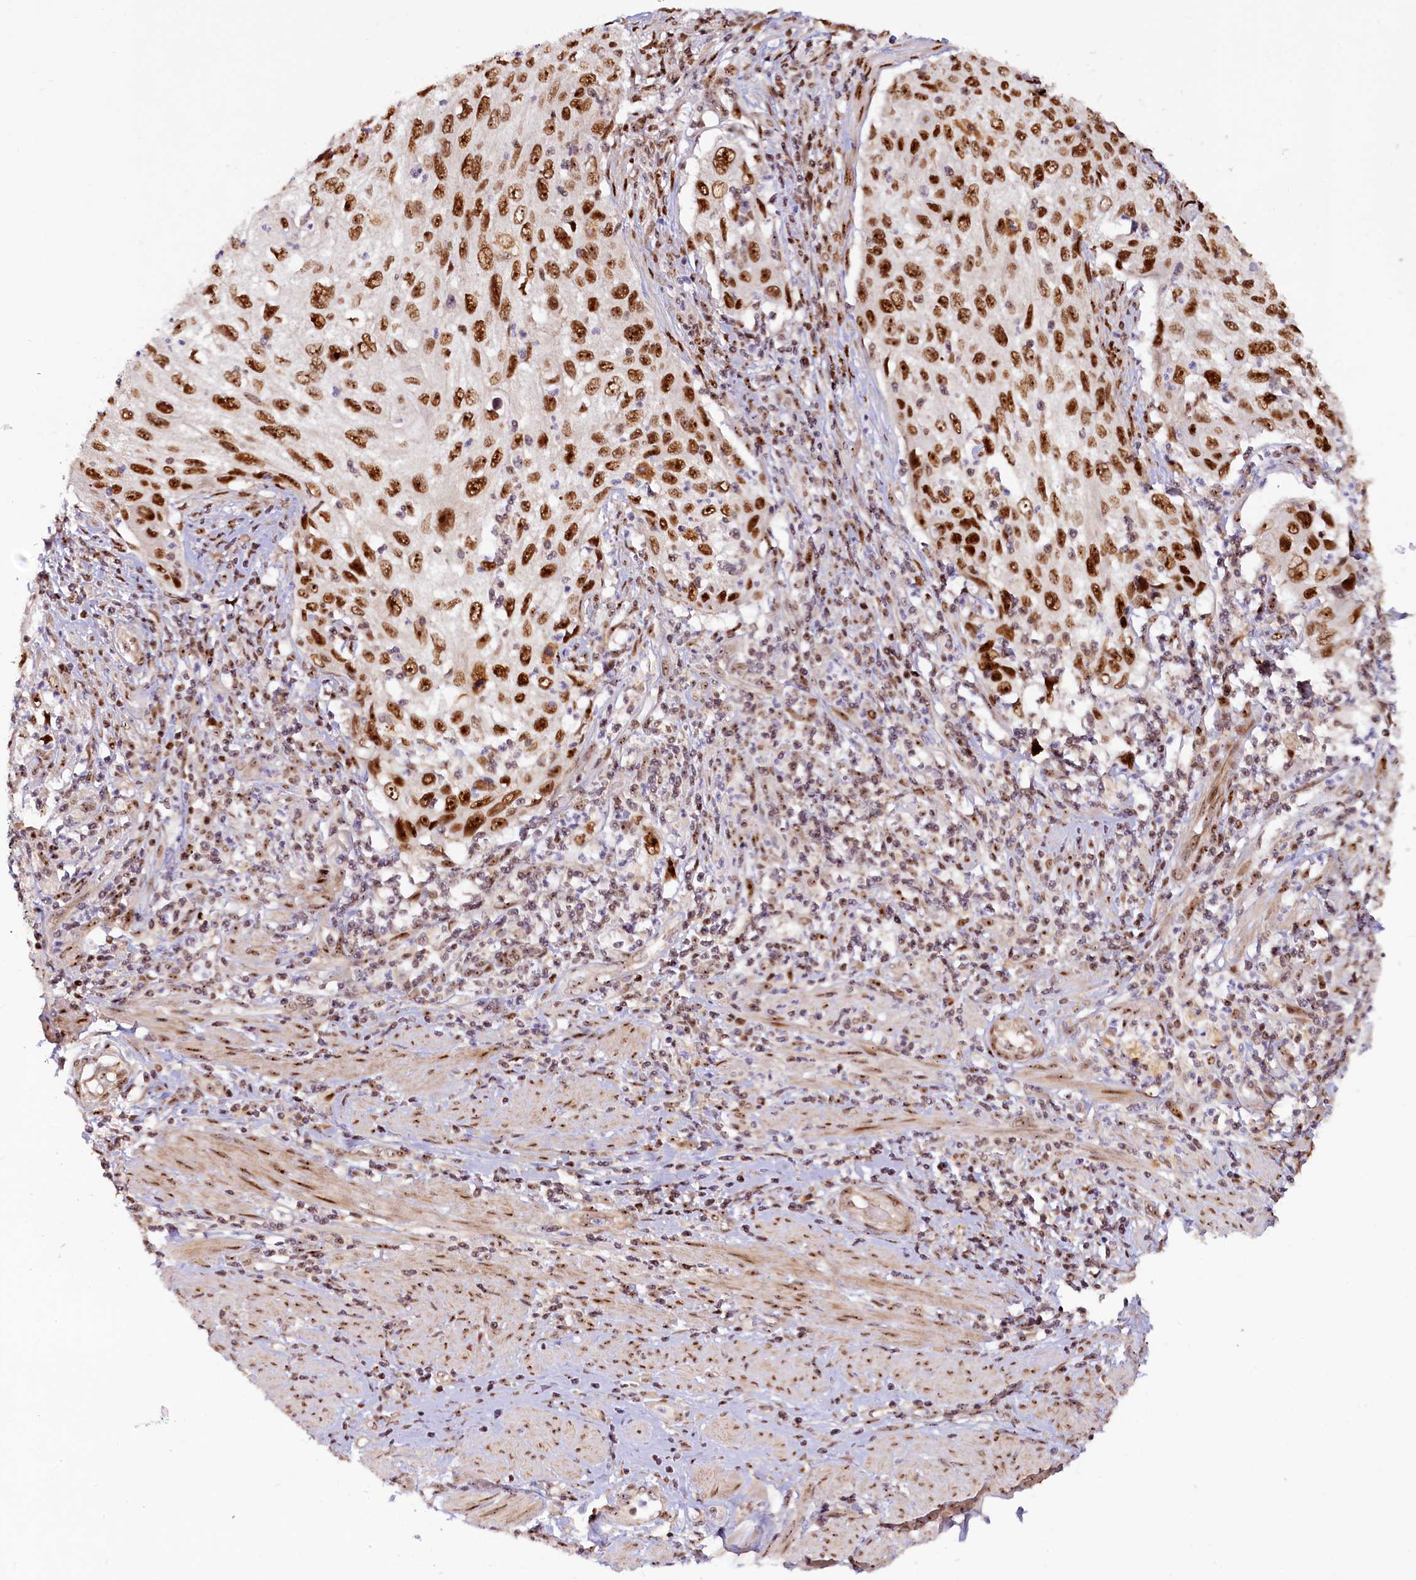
{"staining": {"intensity": "strong", "quantity": ">75%", "location": "nuclear"}, "tissue": "cervical cancer", "cell_type": "Tumor cells", "image_type": "cancer", "snomed": [{"axis": "morphology", "description": "Squamous cell carcinoma, NOS"}, {"axis": "topography", "description": "Cervix"}], "caption": "Cervical cancer (squamous cell carcinoma) stained with IHC exhibits strong nuclear expression in about >75% of tumor cells.", "gene": "TCOF1", "patient": {"sex": "female", "age": 70}}